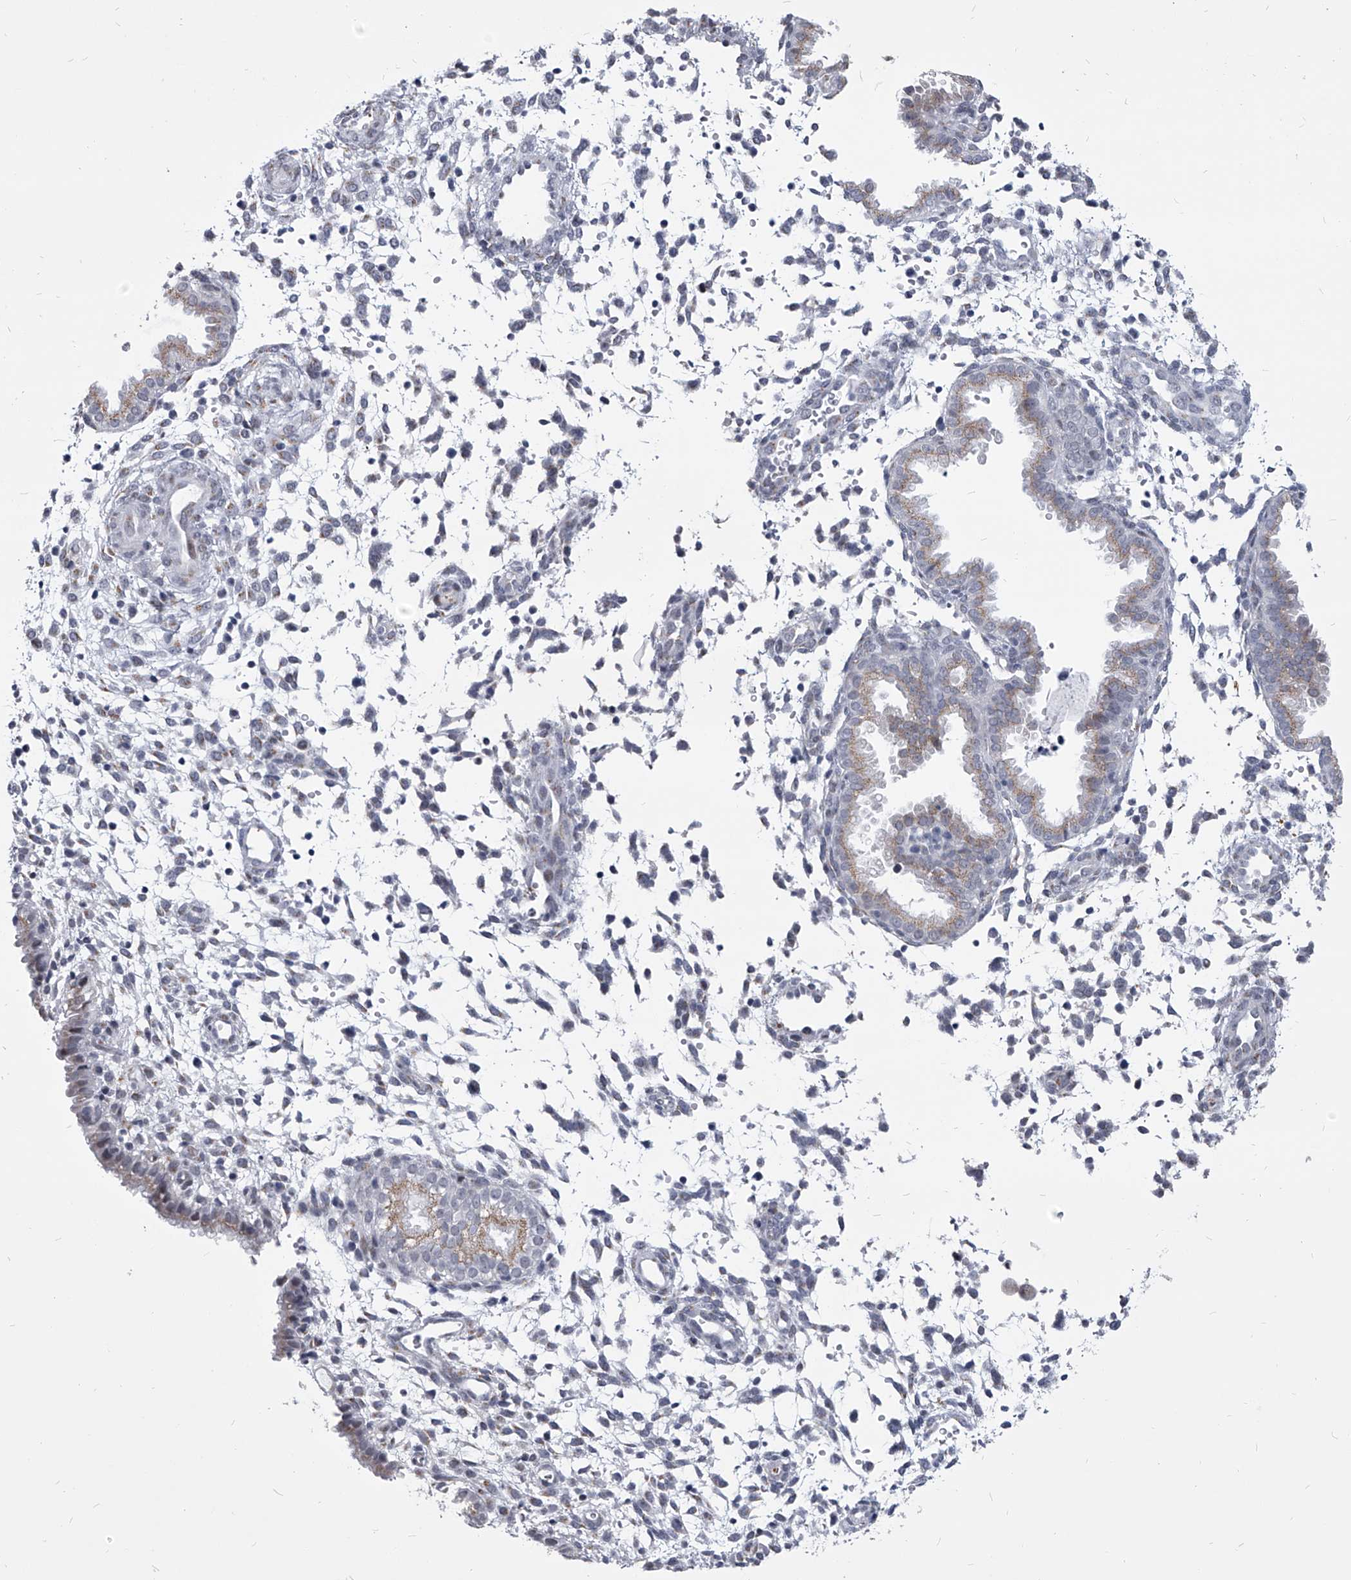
{"staining": {"intensity": "negative", "quantity": "none", "location": "none"}, "tissue": "endometrium", "cell_type": "Cells in endometrial stroma", "image_type": "normal", "snomed": [{"axis": "morphology", "description": "Normal tissue, NOS"}, {"axis": "topography", "description": "Endometrium"}], "caption": "Unremarkable endometrium was stained to show a protein in brown. There is no significant staining in cells in endometrial stroma. Nuclei are stained in blue.", "gene": "EVA1C", "patient": {"sex": "female", "age": 33}}